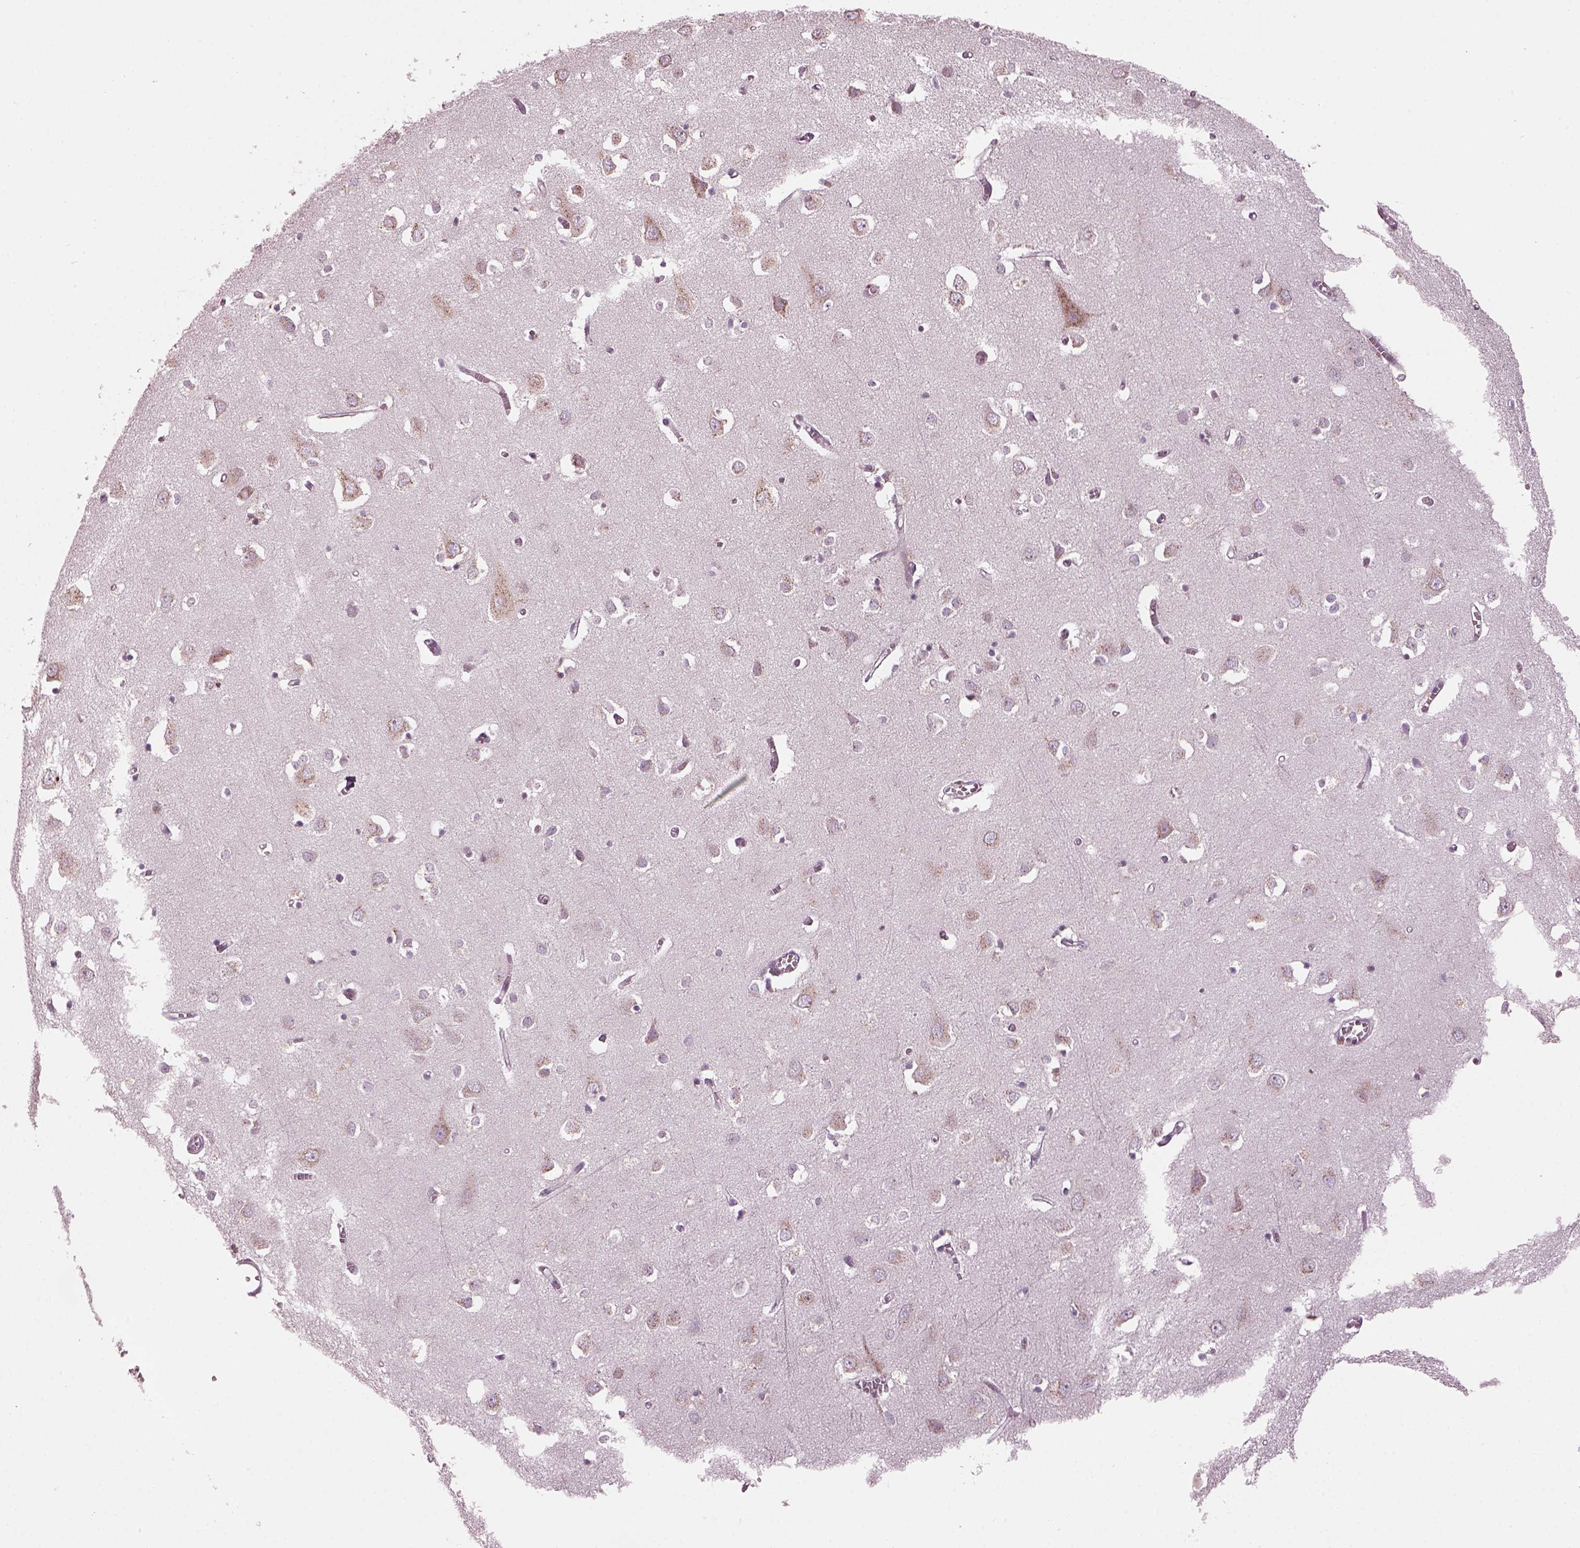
{"staining": {"intensity": "negative", "quantity": "none", "location": "none"}, "tissue": "cerebral cortex", "cell_type": "Endothelial cells", "image_type": "normal", "snomed": [{"axis": "morphology", "description": "Normal tissue, NOS"}, {"axis": "topography", "description": "Cerebral cortex"}], "caption": "Immunohistochemistry photomicrograph of unremarkable cerebral cortex stained for a protein (brown), which exhibits no staining in endothelial cells.", "gene": "TMEM231", "patient": {"sex": "male", "age": 70}}